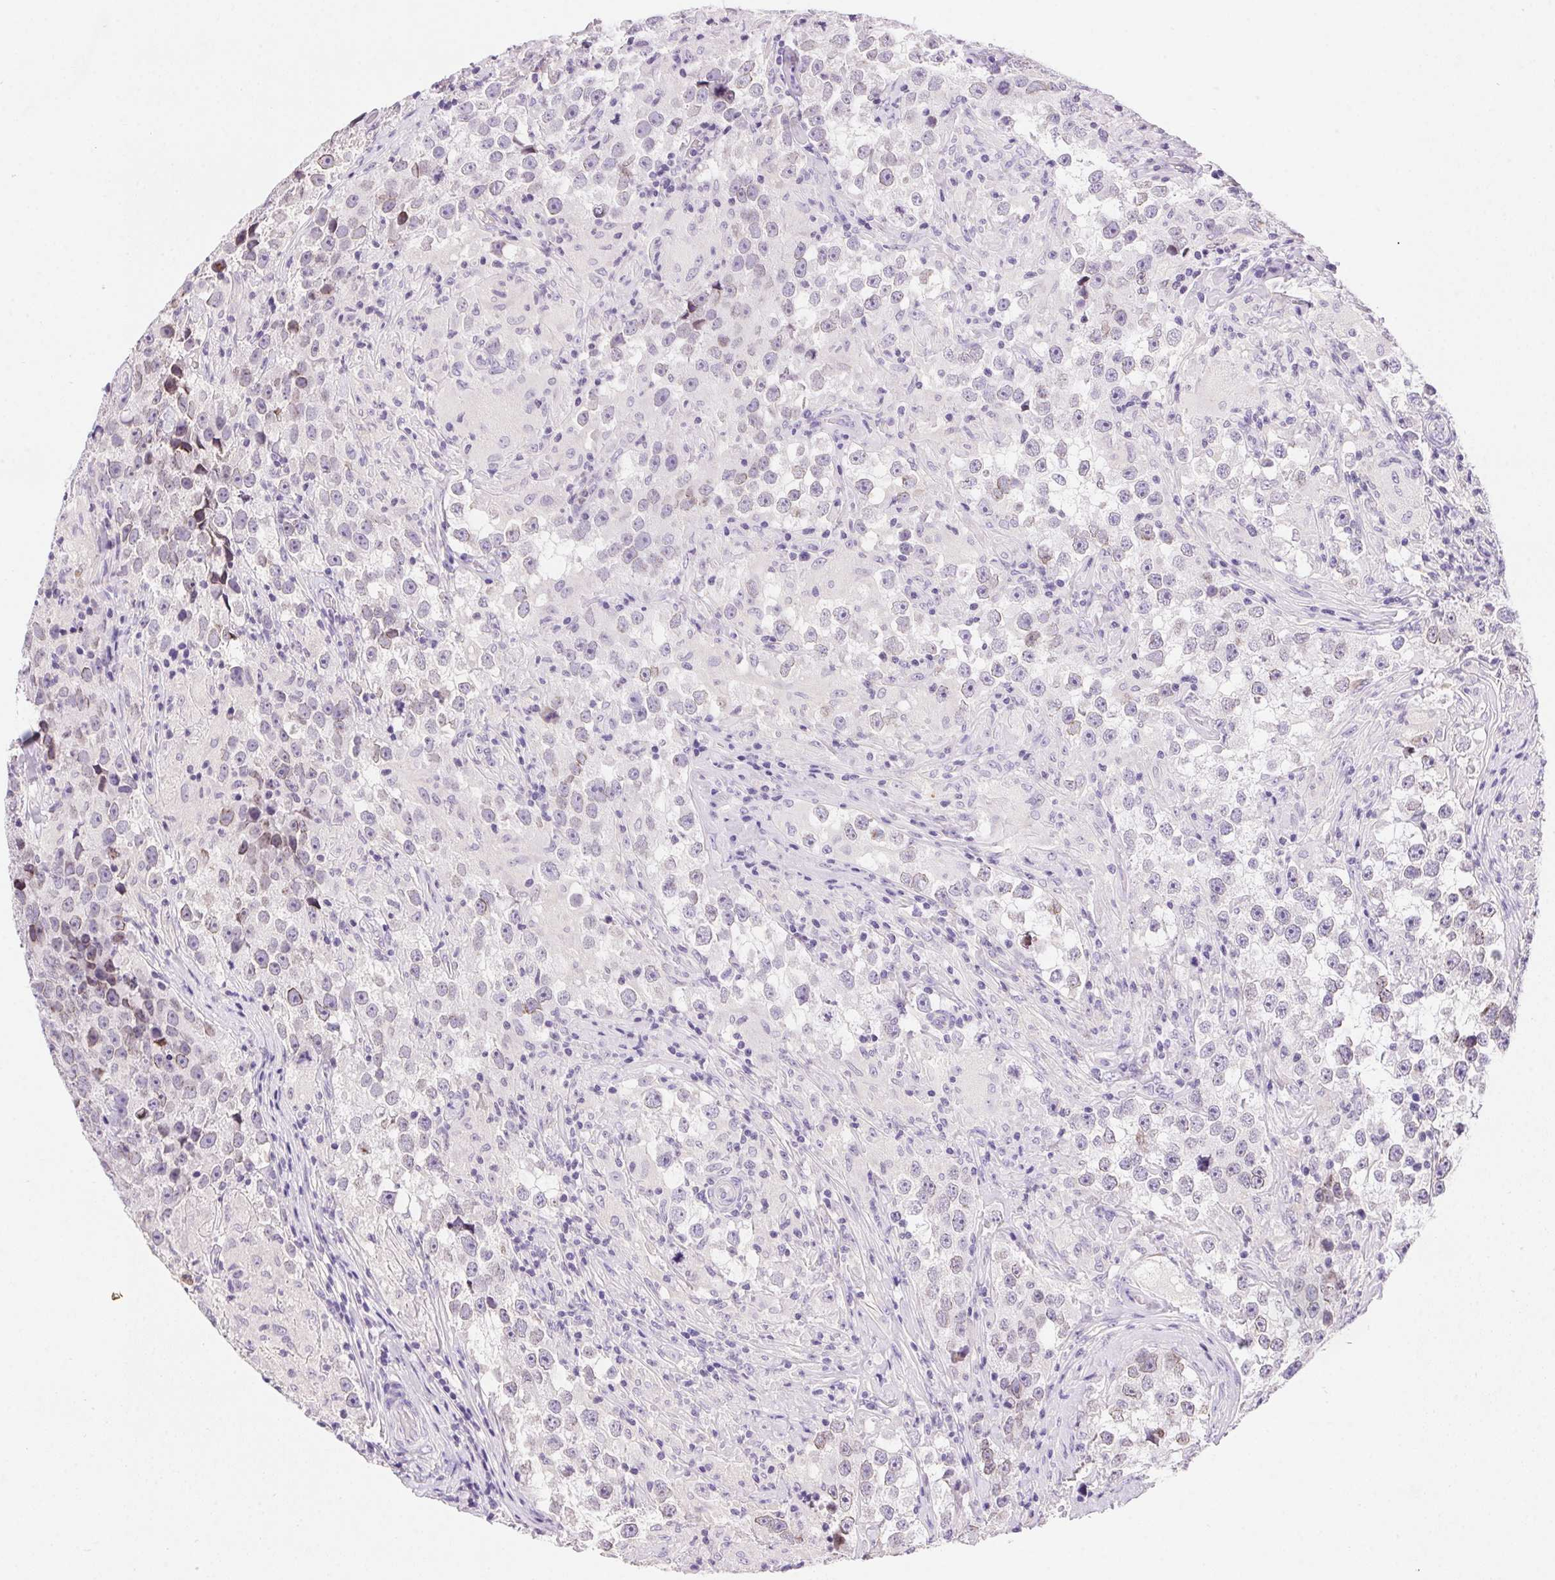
{"staining": {"intensity": "negative", "quantity": "none", "location": "none"}, "tissue": "testis cancer", "cell_type": "Tumor cells", "image_type": "cancer", "snomed": [{"axis": "morphology", "description": "Seminoma, NOS"}, {"axis": "topography", "description": "Testis"}], "caption": "Immunohistochemistry photomicrograph of testis seminoma stained for a protein (brown), which shows no staining in tumor cells.", "gene": "SSTR4", "patient": {"sex": "male", "age": 46}}